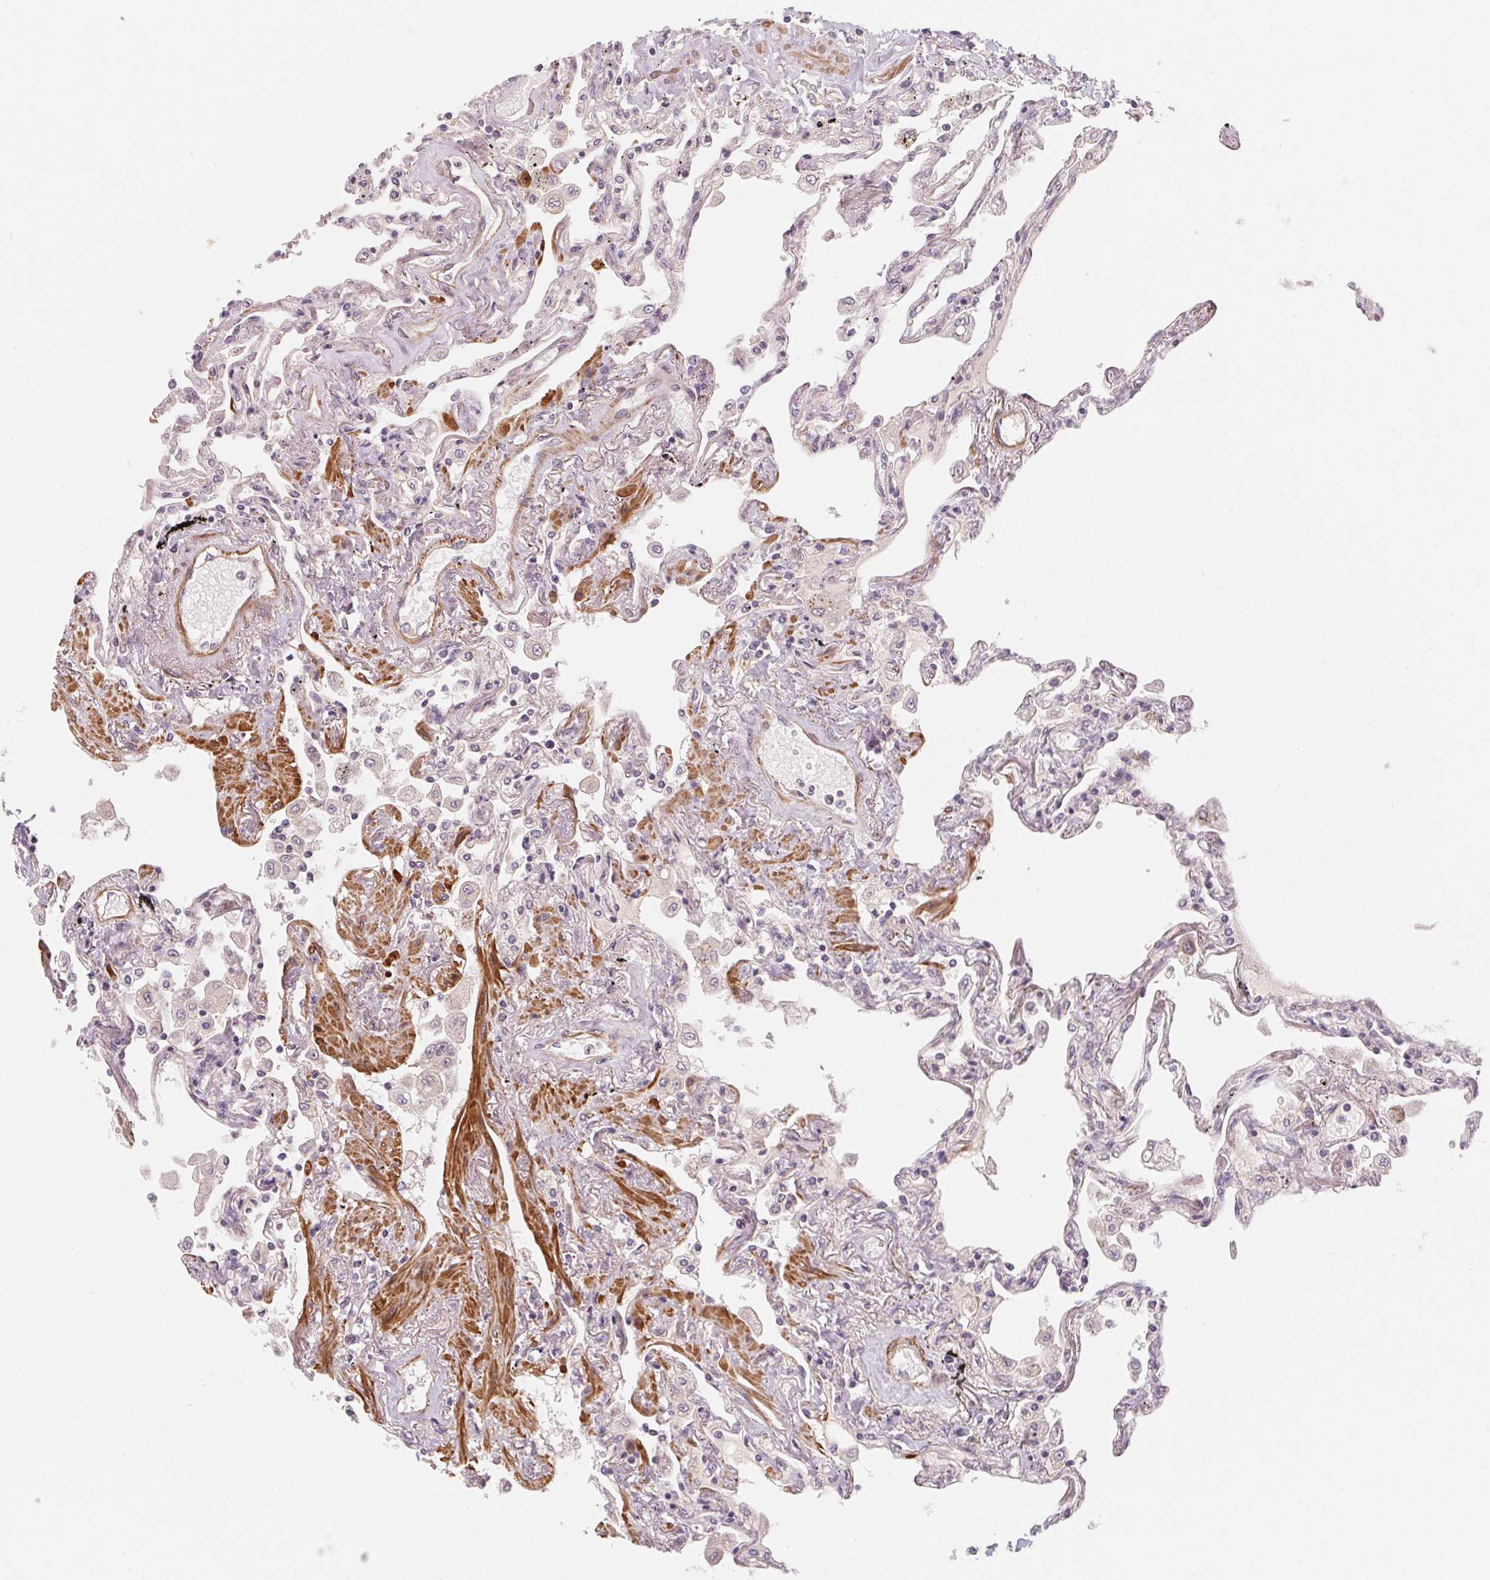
{"staining": {"intensity": "weak", "quantity": "<25%", "location": "cytoplasmic/membranous"}, "tissue": "lung", "cell_type": "Alveolar cells", "image_type": "normal", "snomed": [{"axis": "morphology", "description": "Normal tissue, NOS"}, {"axis": "morphology", "description": "Adenocarcinoma, NOS"}, {"axis": "topography", "description": "Cartilage tissue"}, {"axis": "topography", "description": "Lung"}], "caption": "Immunohistochemical staining of benign lung displays no significant expression in alveolar cells.", "gene": "CCDC112", "patient": {"sex": "female", "age": 67}}